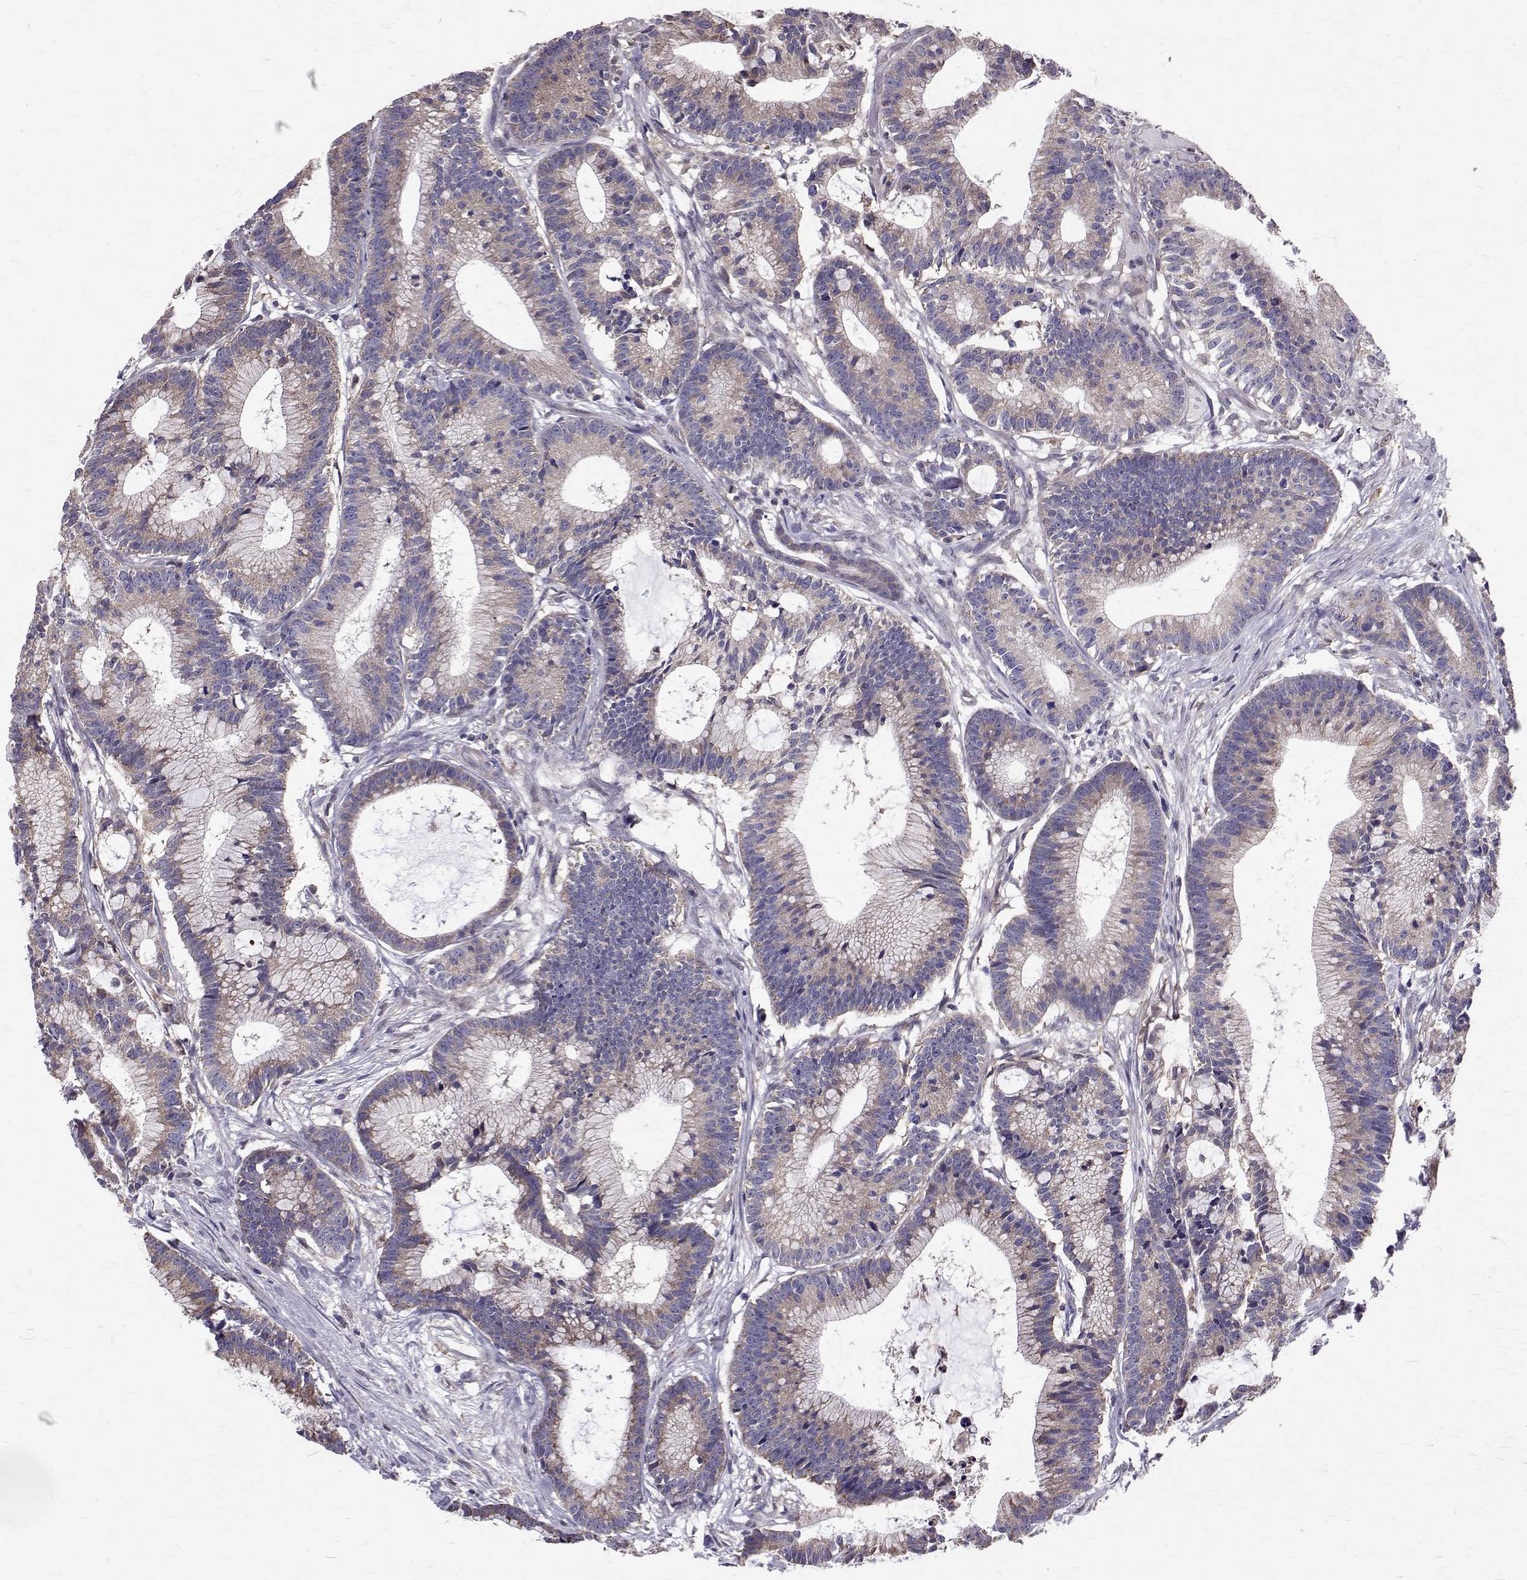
{"staining": {"intensity": "weak", "quantity": "25%-75%", "location": "cytoplasmic/membranous"}, "tissue": "colorectal cancer", "cell_type": "Tumor cells", "image_type": "cancer", "snomed": [{"axis": "morphology", "description": "Adenocarcinoma, NOS"}, {"axis": "topography", "description": "Colon"}], "caption": "An image showing weak cytoplasmic/membranous staining in about 25%-75% of tumor cells in adenocarcinoma (colorectal), as visualized by brown immunohistochemical staining.", "gene": "CCDC89", "patient": {"sex": "female", "age": 78}}